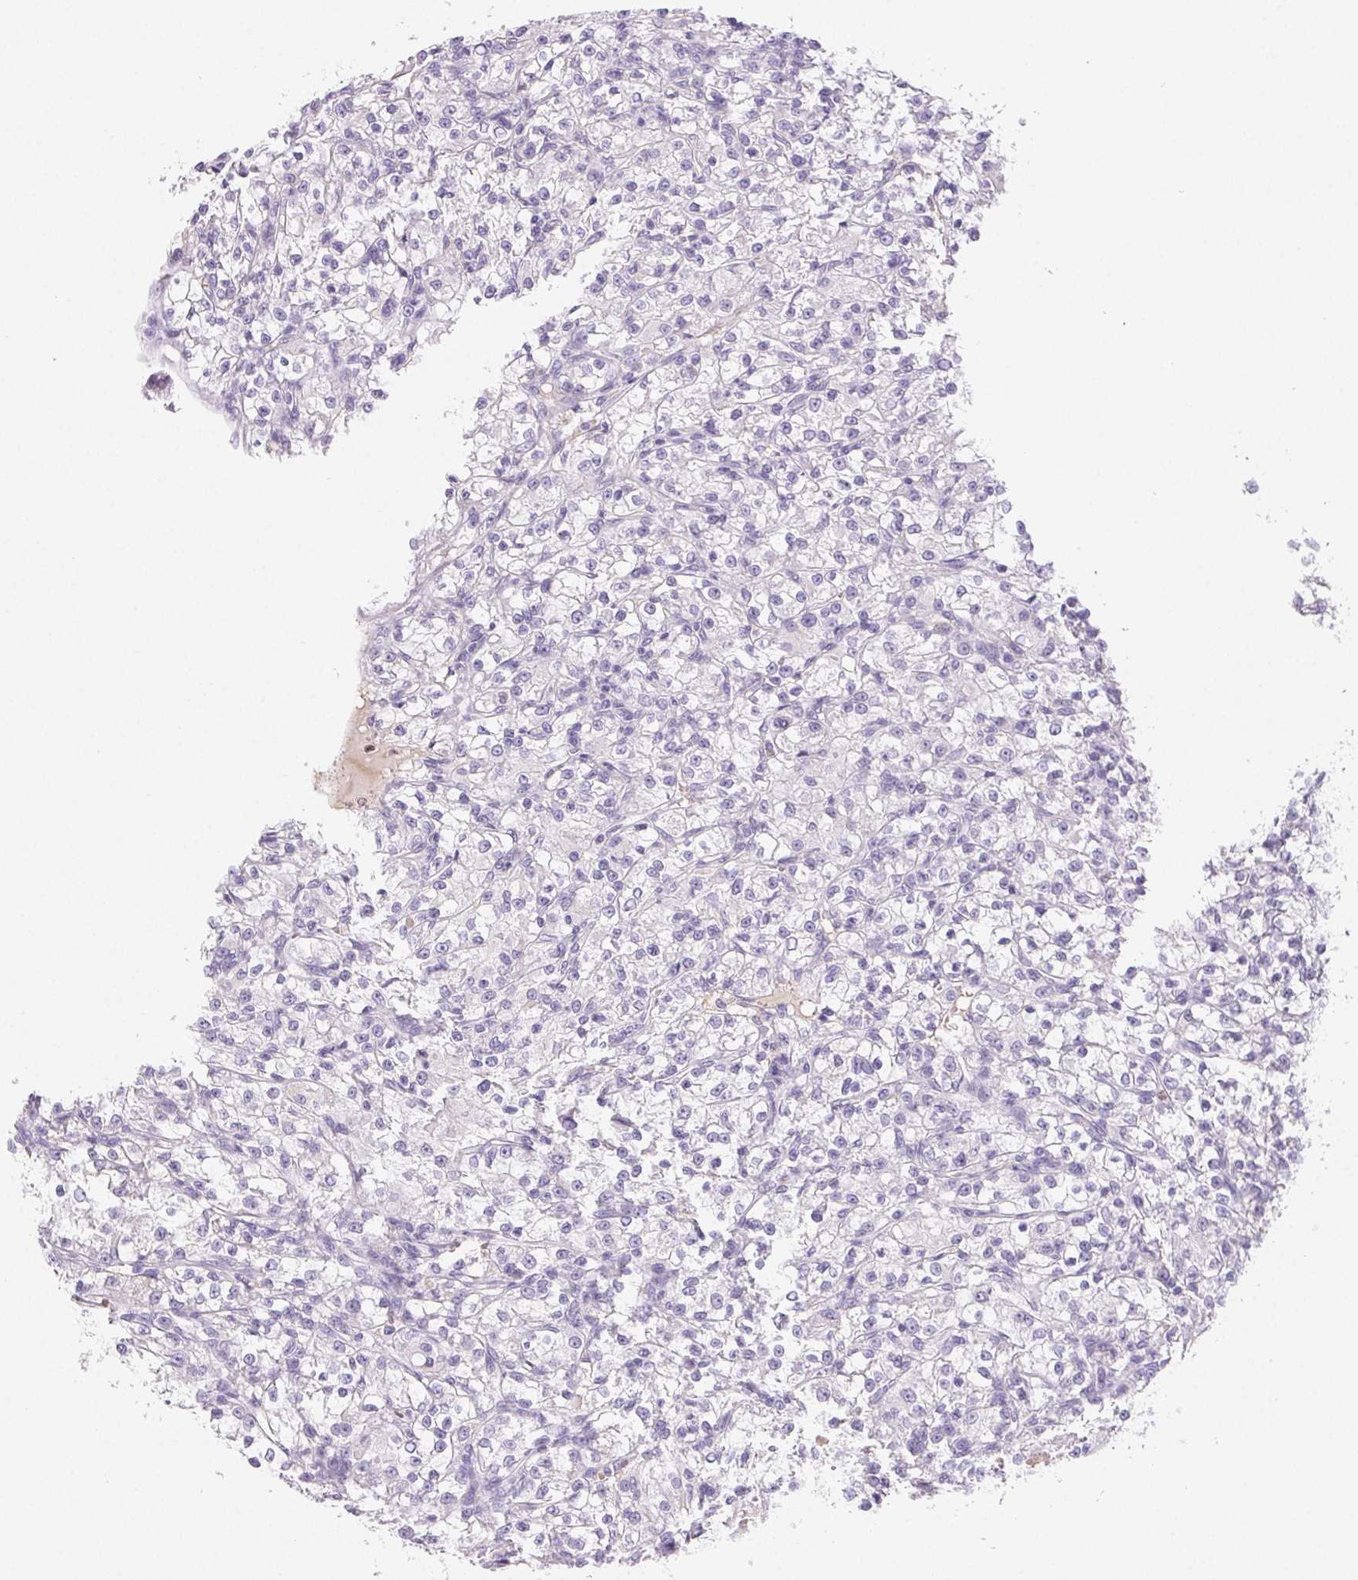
{"staining": {"intensity": "negative", "quantity": "none", "location": "none"}, "tissue": "renal cancer", "cell_type": "Tumor cells", "image_type": "cancer", "snomed": [{"axis": "morphology", "description": "Adenocarcinoma, NOS"}, {"axis": "topography", "description": "Kidney"}], "caption": "Immunohistochemistry (IHC) of adenocarcinoma (renal) exhibits no positivity in tumor cells.", "gene": "PADI4", "patient": {"sex": "female", "age": 59}}